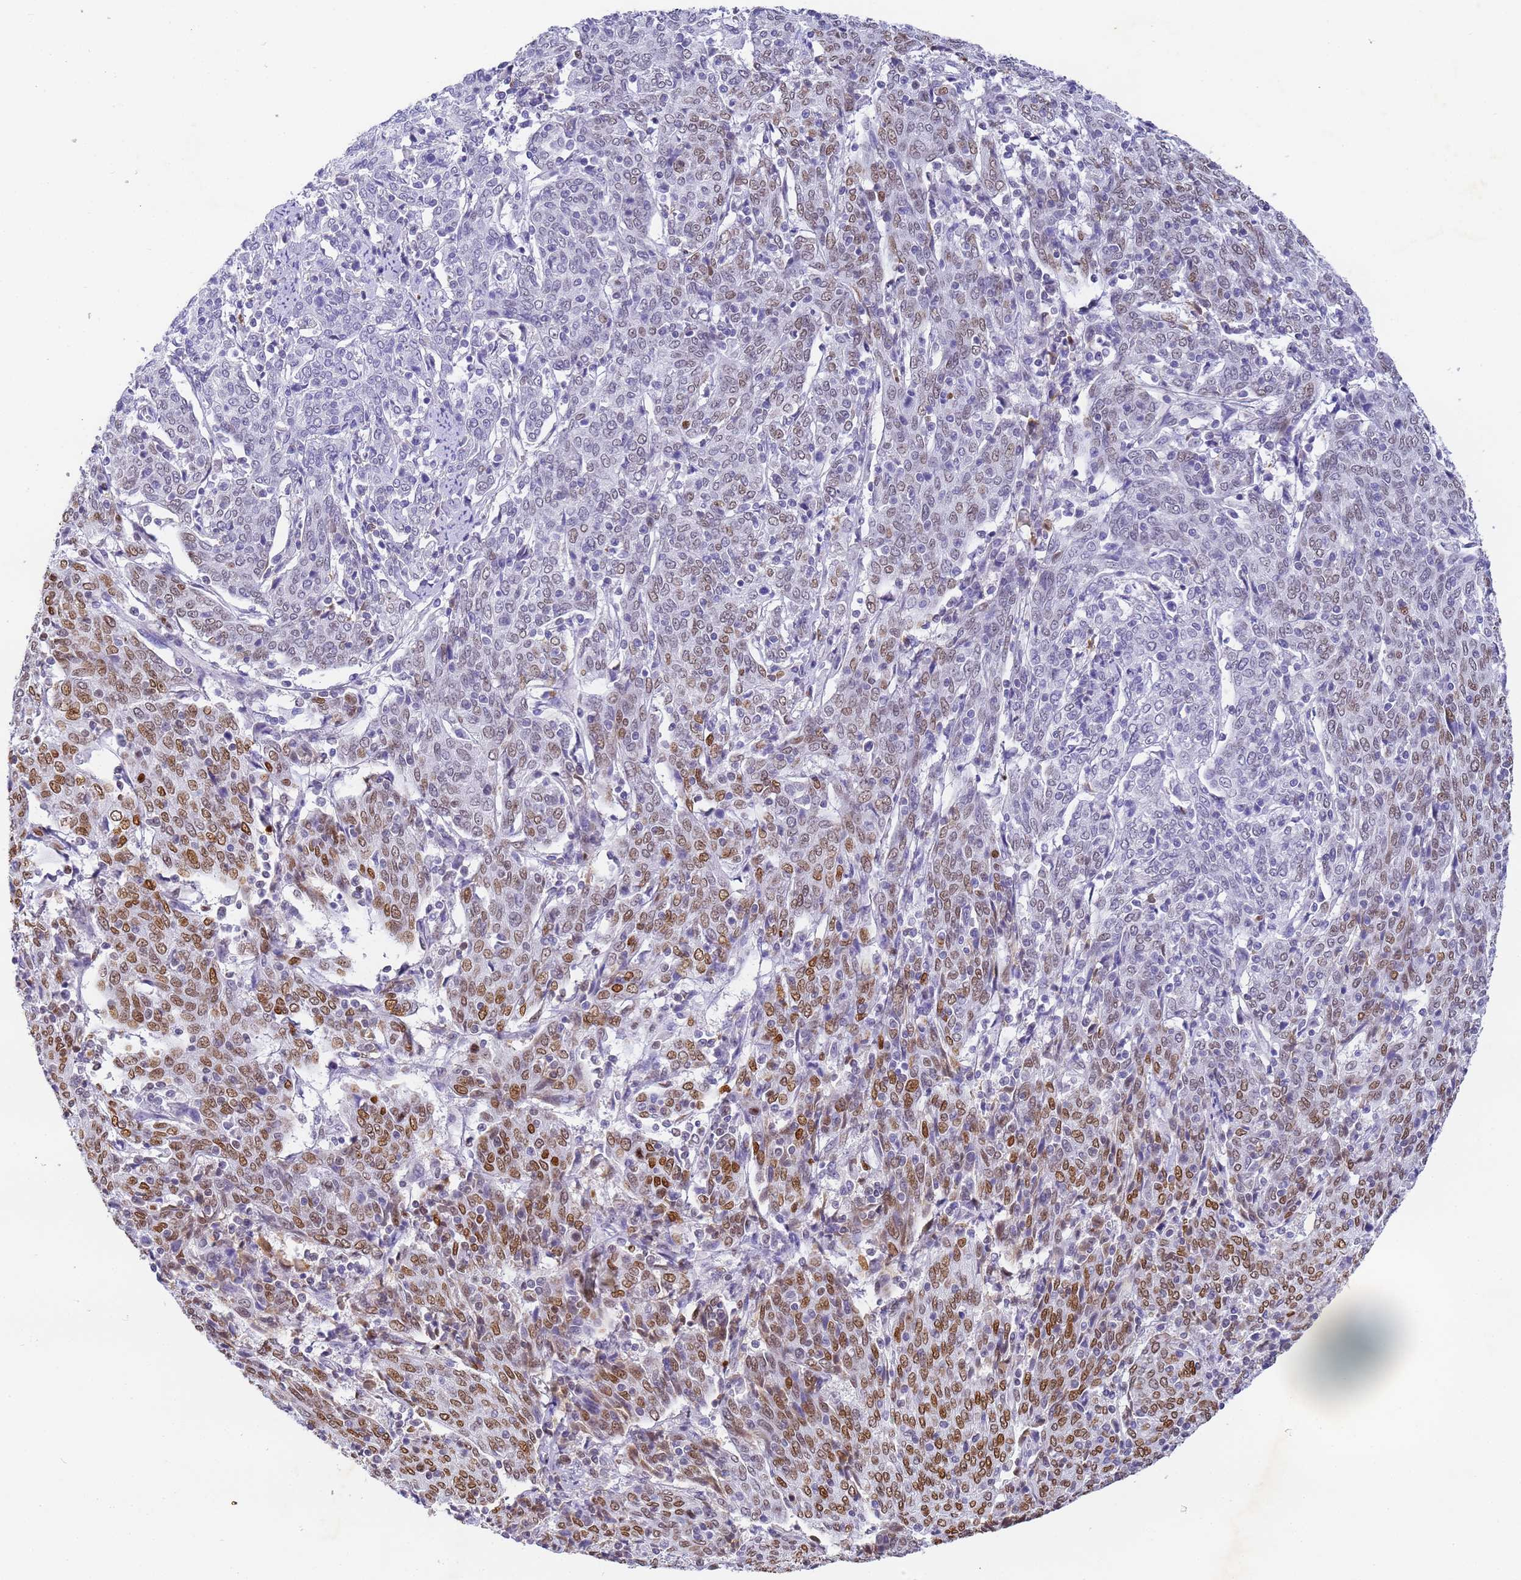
{"staining": {"intensity": "moderate", "quantity": "25%-75%", "location": "nuclear"}, "tissue": "cervical cancer", "cell_type": "Tumor cells", "image_type": "cancer", "snomed": [{"axis": "morphology", "description": "Squamous cell carcinoma, NOS"}, {"axis": "topography", "description": "Cervix"}], "caption": "DAB immunohistochemical staining of cervical cancer demonstrates moderate nuclear protein staining in approximately 25%-75% of tumor cells. (DAB (3,3'-diaminobenzidine) IHC, brown staining for protein, blue staining for nuclei).", "gene": "CFHR2", "patient": {"sex": "female", "age": 67}}